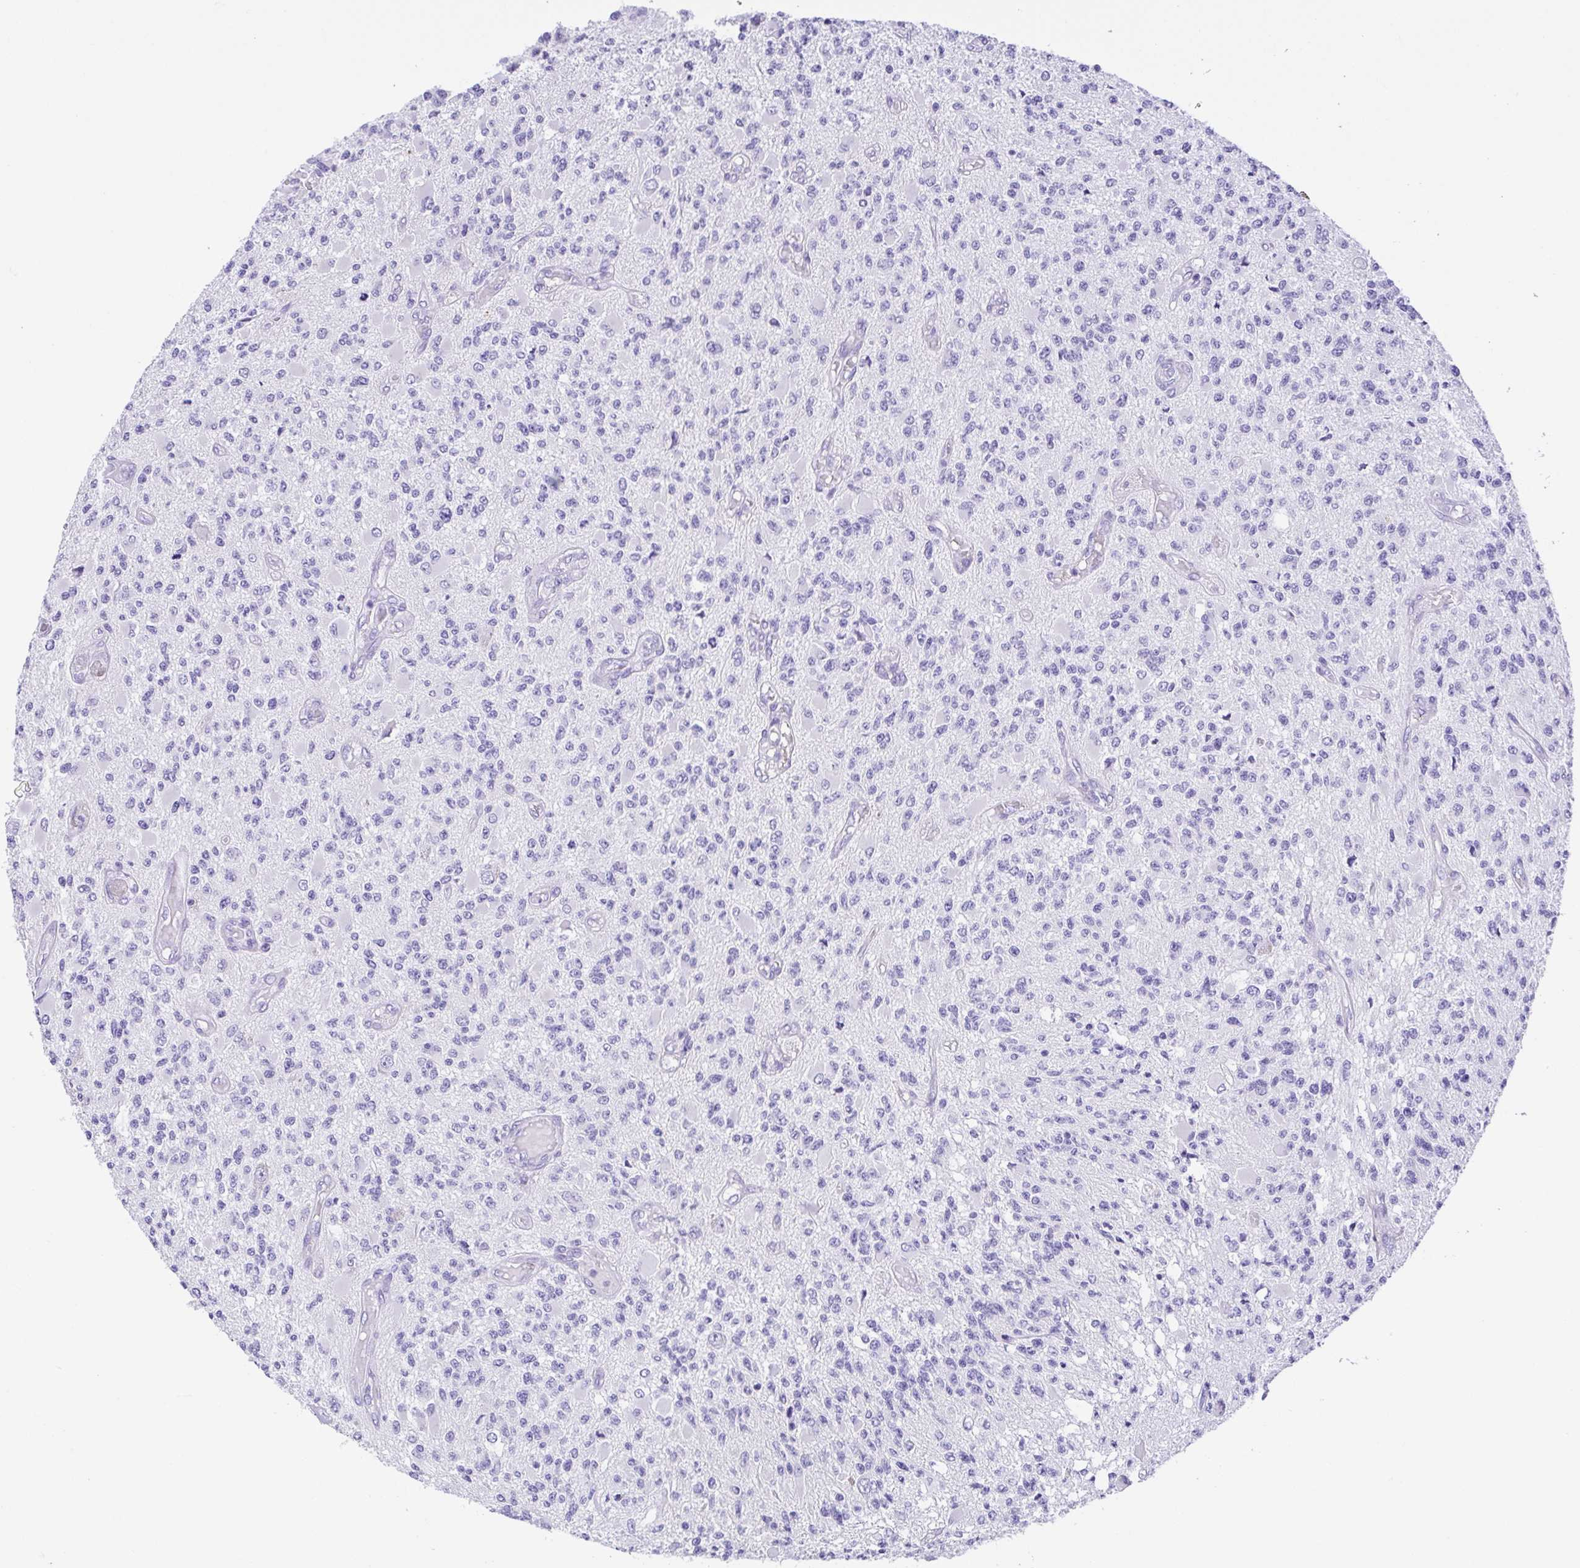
{"staining": {"intensity": "negative", "quantity": "none", "location": "none"}, "tissue": "glioma", "cell_type": "Tumor cells", "image_type": "cancer", "snomed": [{"axis": "morphology", "description": "Glioma, malignant, High grade"}, {"axis": "topography", "description": "Brain"}], "caption": "There is no significant expression in tumor cells of malignant glioma (high-grade). (Stains: DAB immunohistochemistry with hematoxylin counter stain, Microscopy: brightfield microscopy at high magnification).", "gene": "SPATA4", "patient": {"sex": "female", "age": 63}}